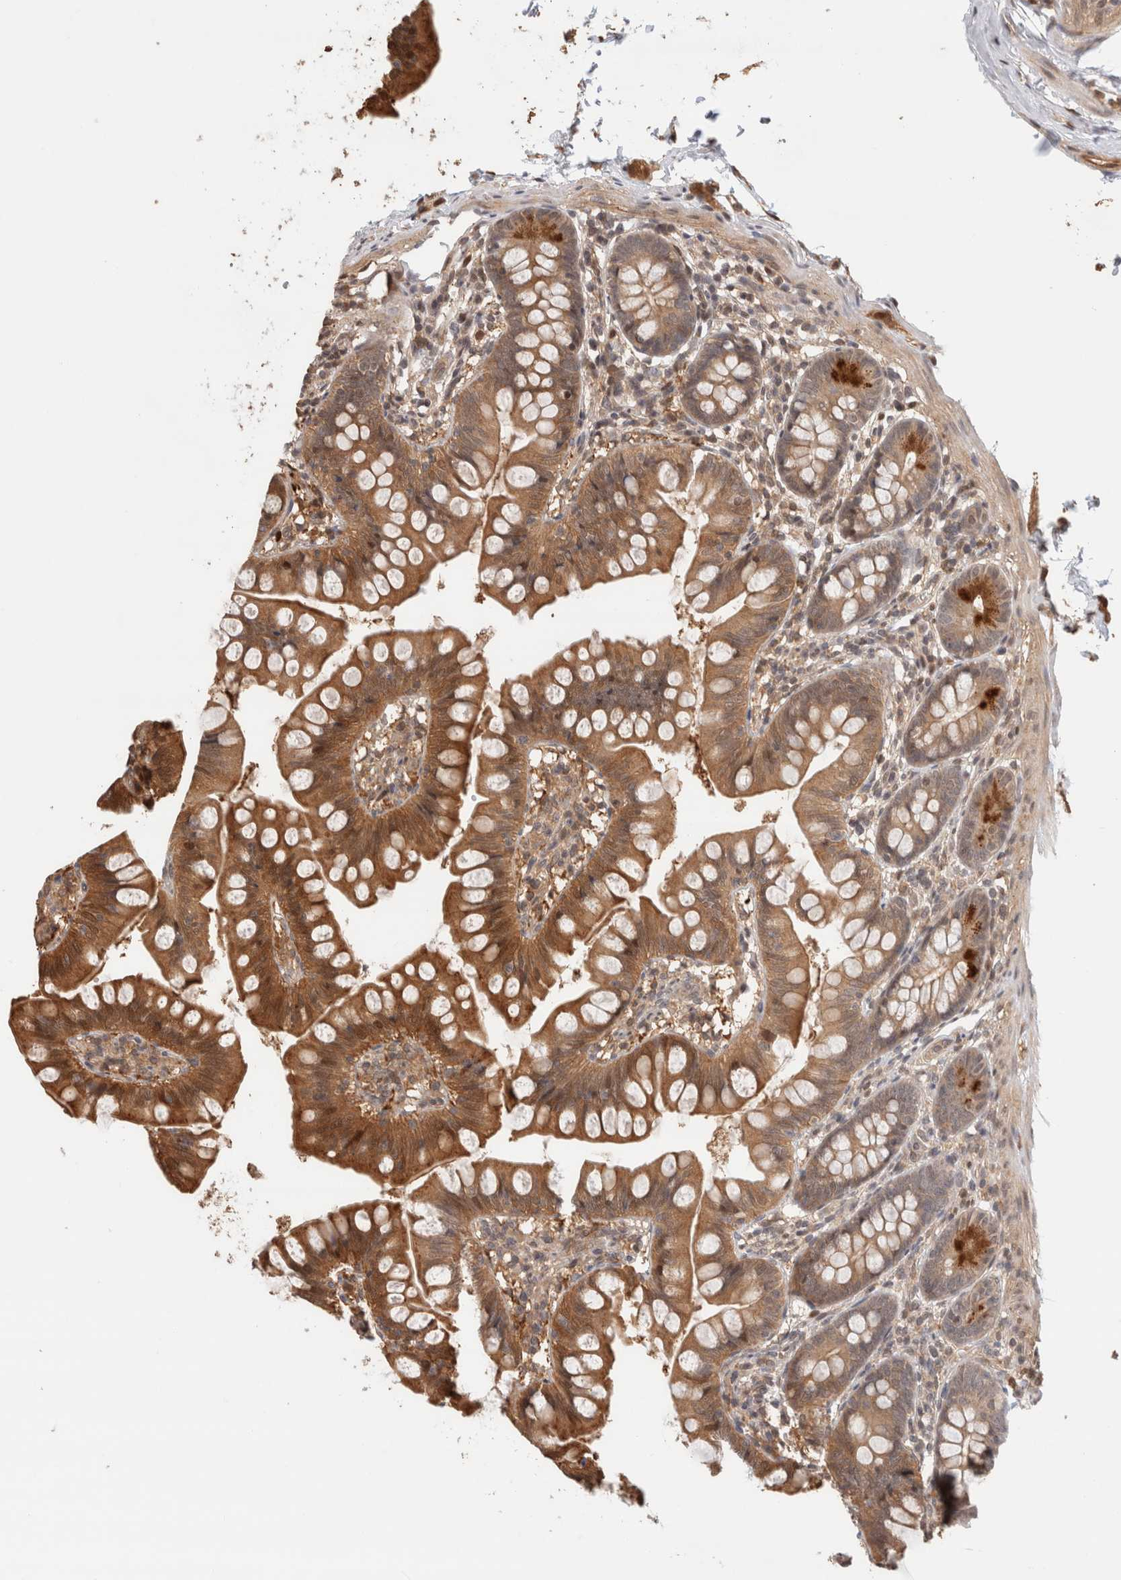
{"staining": {"intensity": "strong", "quantity": ">75%", "location": "cytoplasmic/membranous"}, "tissue": "small intestine", "cell_type": "Glandular cells", "image_type": "normal", "snomed": [{"axis": "morphology", "description": "Normal tissue, NOS"}, {"axis": "topography", "description": "Small intestine"}], "caption": "Immunohistochemistry of unremarkable small intestine displays high levels of strong cytoplasmic/membranous expression in approximately >75% of glandular cells. The protein is stained brown, and the nuclei are stained in blue (DAB IHC with brightfield microscopy, high magnification).", "gene": "OTUD6B", "patient": {"sex": "male", "age": 7}}